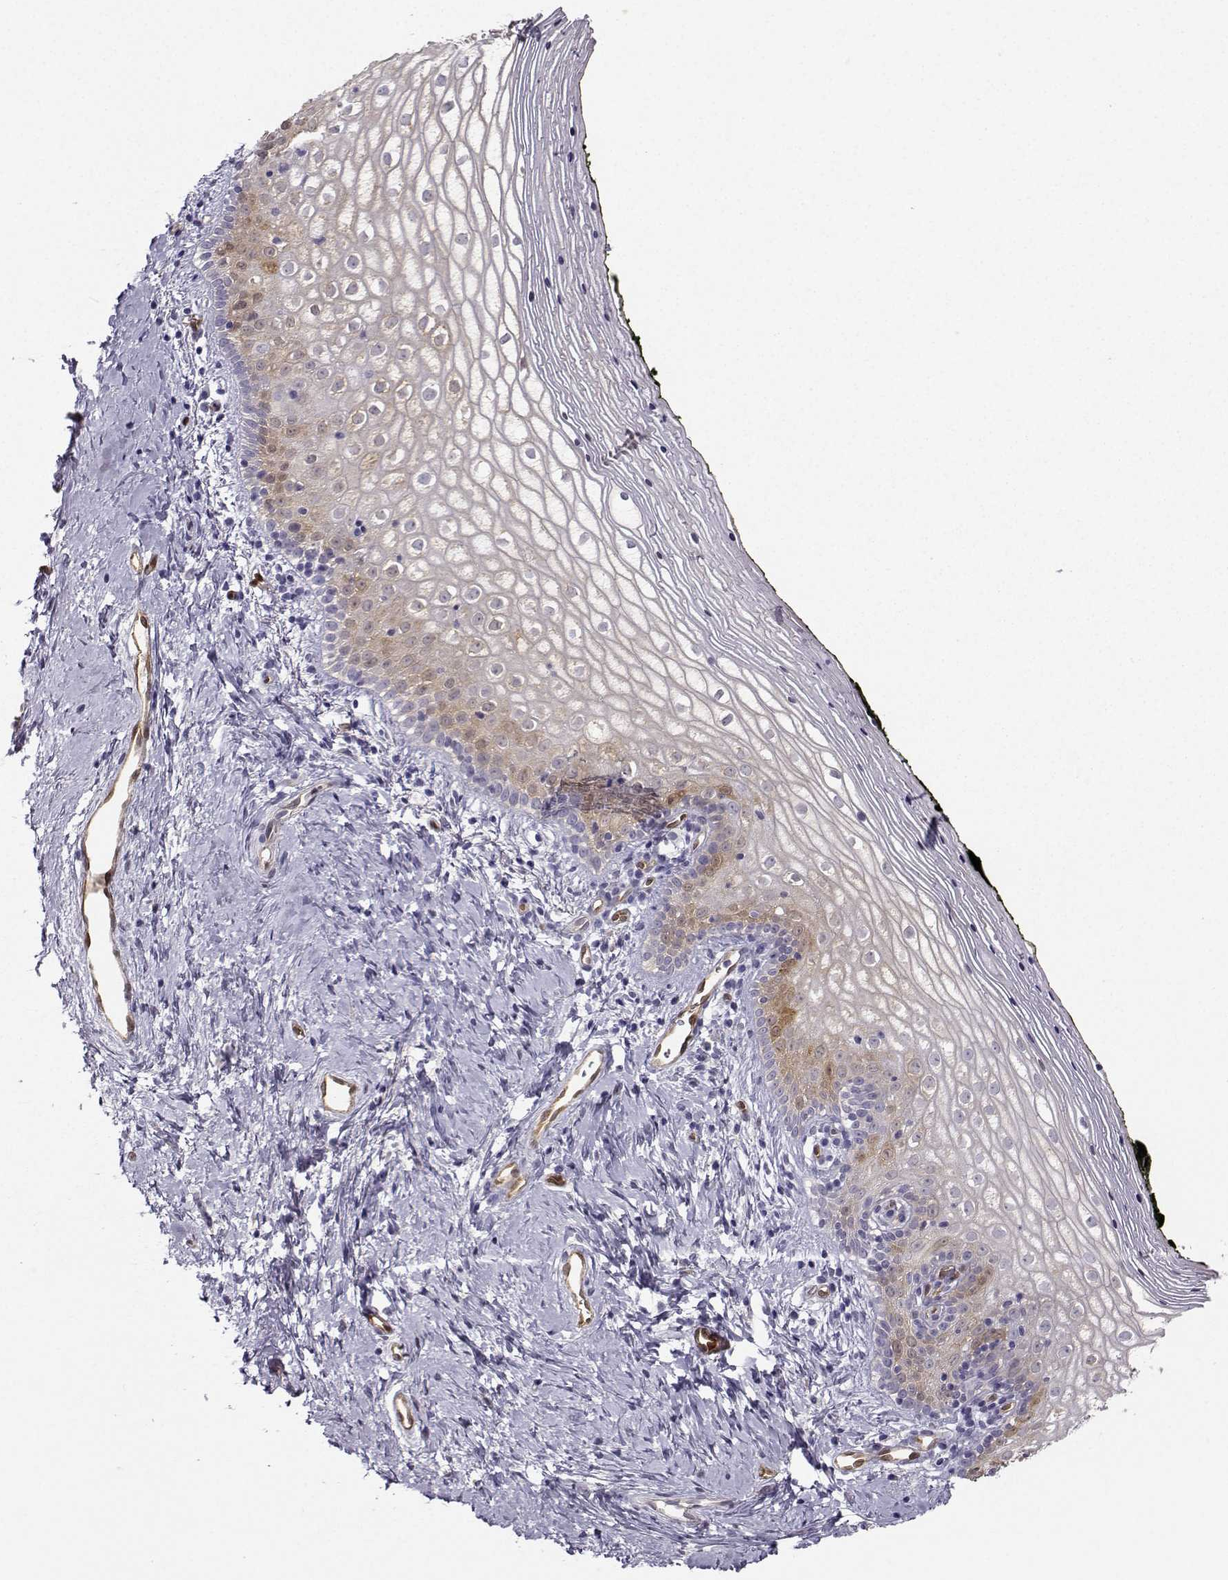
{"staining": {"intensity": "weak", "quantity": "<25%", "location": "cytoplasmic/membranous"}, "tissue": "vagina", "cell_type": "Squamous epithelial cells", "image_type": "normal", "snomed": [{"axis": "morphology", "description": "Normal tissue, NOS"}, {"axis": "topography", "description": "Vagina"}], "caption": "IHC of normal human vagina reveals no expression in squamous epithelial cells. (DAB immunohistochemistry (IHC) visualized using brightfield microscopy, high magnification).", "gene": "NQO1", "patient": {"sex": "female", "age": 47}}